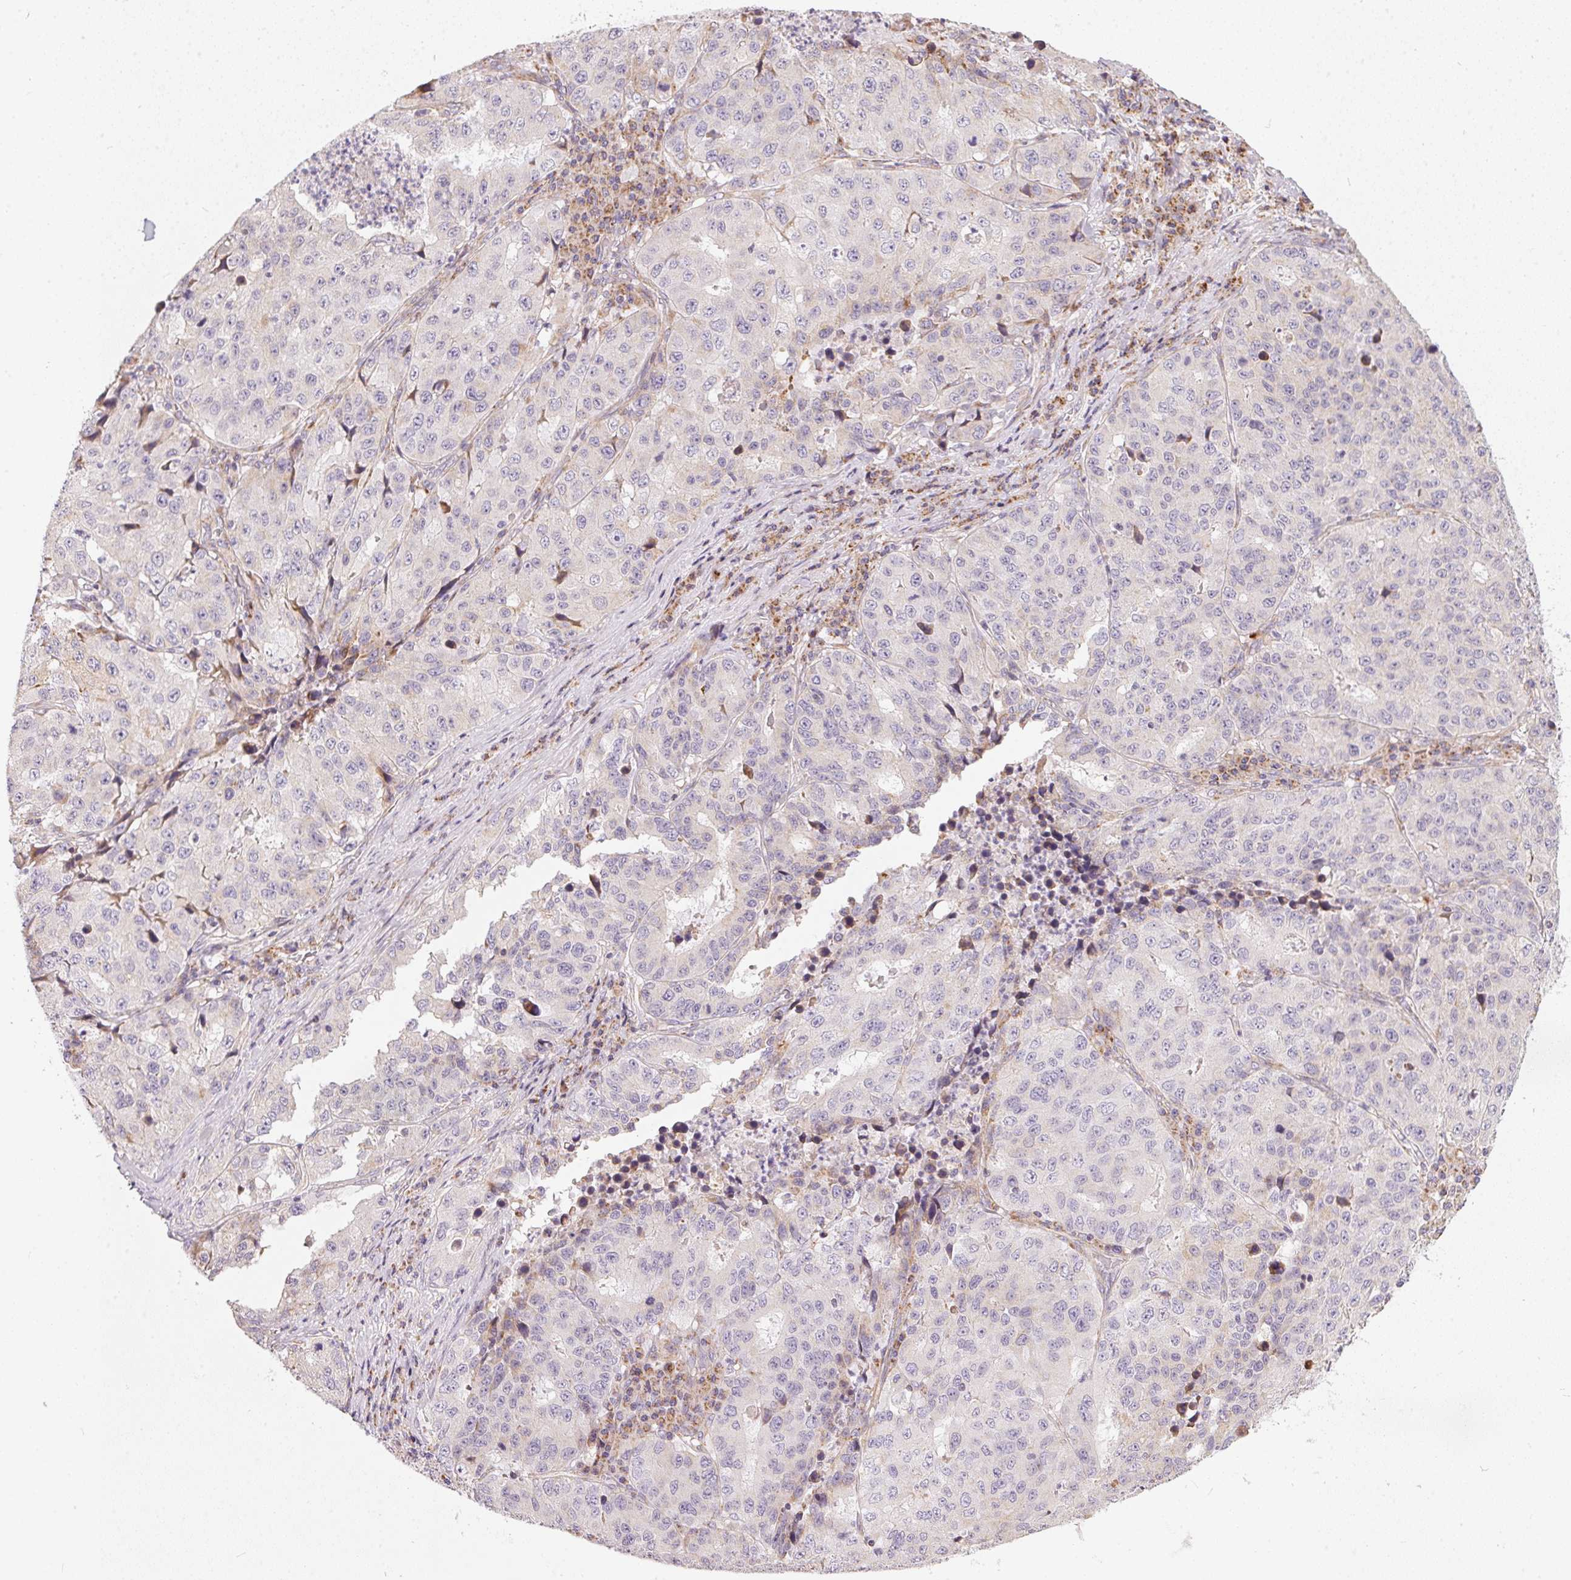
{"staining": {"intensity": "negative", "quantity": "none", "location": "none"}, "tissue": "stomach cancer", "cell_type": "Tumor cells", "image_type": "cancer", "snomed": [{"axis": "morphology", "description": "Adenocarcinoma, NOS"}, {"axis": "topography", "description": "Stomach"}], "caption": "This is an immunohistochemistry photomicrograph of stomach cancer (adenocarcinoma). There is no staining in tumor cells.", "gene": "VWA5B2", "patient": {"sex": "male", "age": 71}}